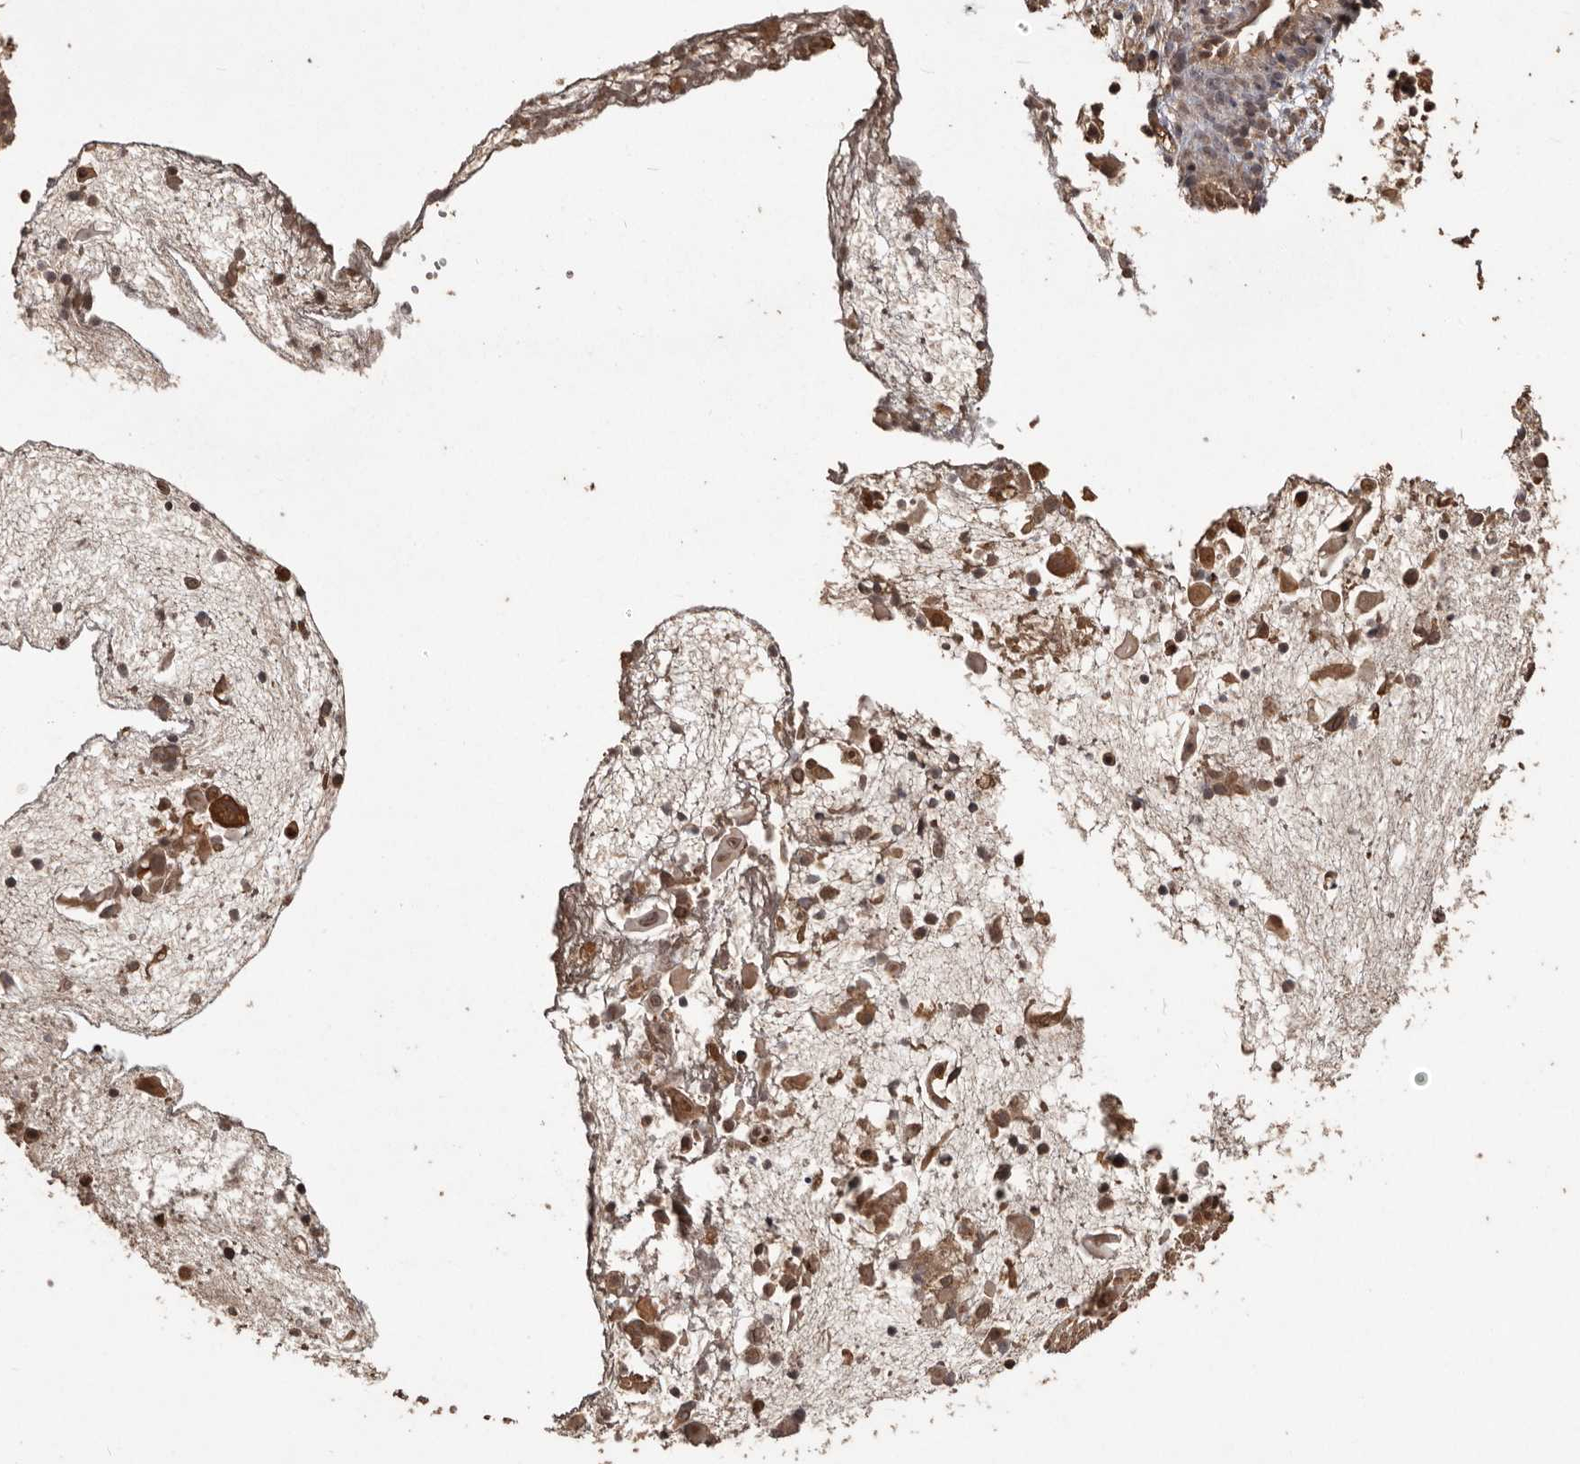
{"staining": {"intensity": "moderate", "quantity": ">75%", "location": "nuclear"}, "tissue": "cervical cancer", "cell_type": "Tumor cells", "image_type": "cancer", "snomed": [{"axis": "morphology", "description": "Squamous cell carcinoma, NOS"}, {"axis": "topography", "description": "Cervix"}], "caption": "Immunohistochemical staining of human cervical squamous cell carcinoma demonstrates medium levels of moderate nuclear expression in about >75% of tumor cells.", "gene": "NUP43", "patient": {"sex": "female", "age": 74}}